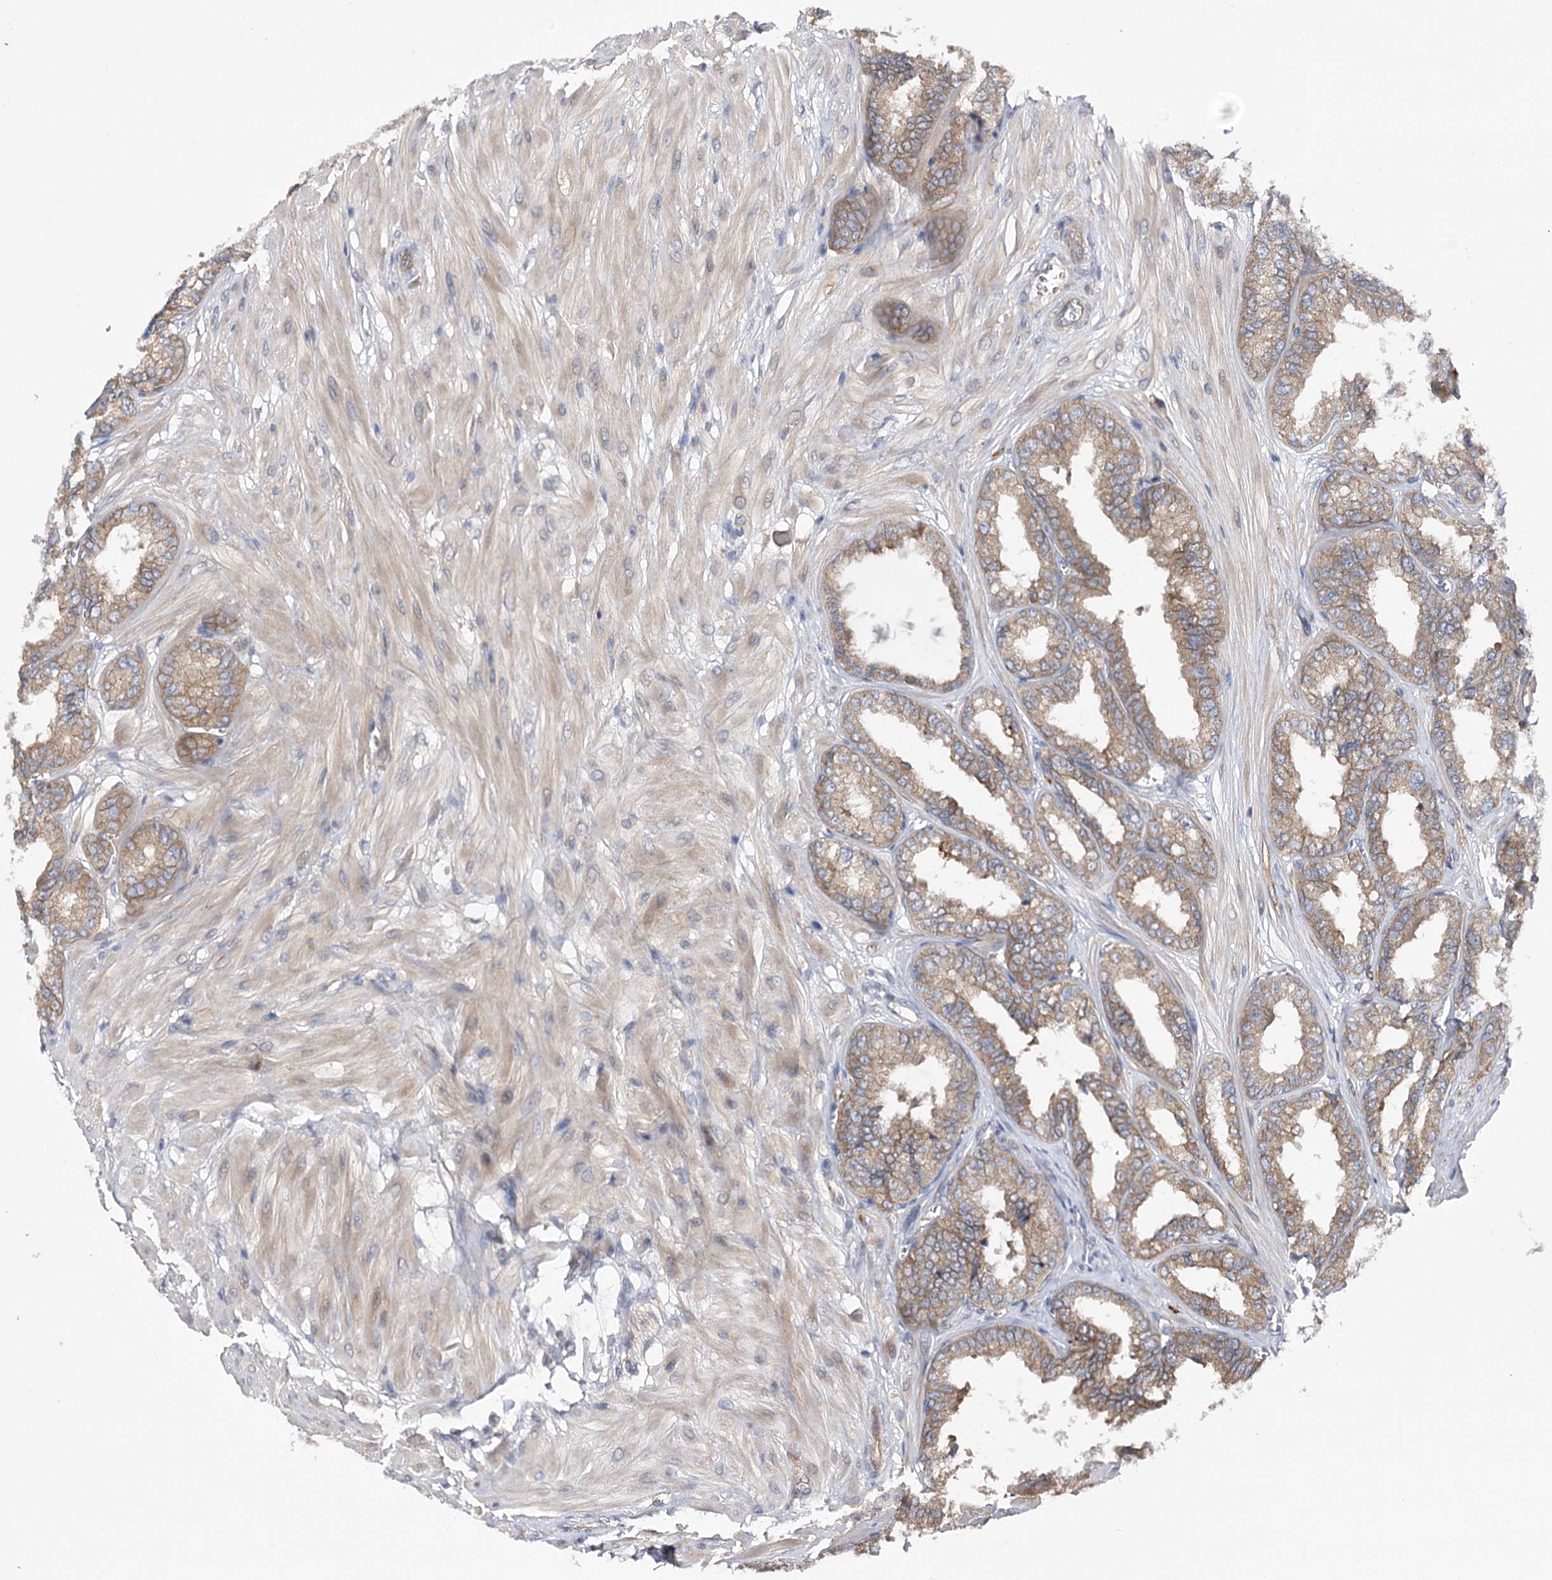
{"staining": {"intensity": "moderate", "quantity": ">75%", "location": "cytoplasmic/membranous"}, "tissue": "seminal vesicle", "cell_type": "Glandular cells", "image_type": "normal", "snomed": [{"axis": "morphology", "description": "Normal tissue, NOS"}, {"axis": "topography", "description": "Prostate"}, {"axis": "topography", "description": "Seminal veicle"}], "caption": "Moderate cytoplasmic/membranous protein positivity is appreciated in about >75% of glandular cells in seminal vesicle.", "gene": "BCR", "patient": {"sex": "male", "age": 51}}